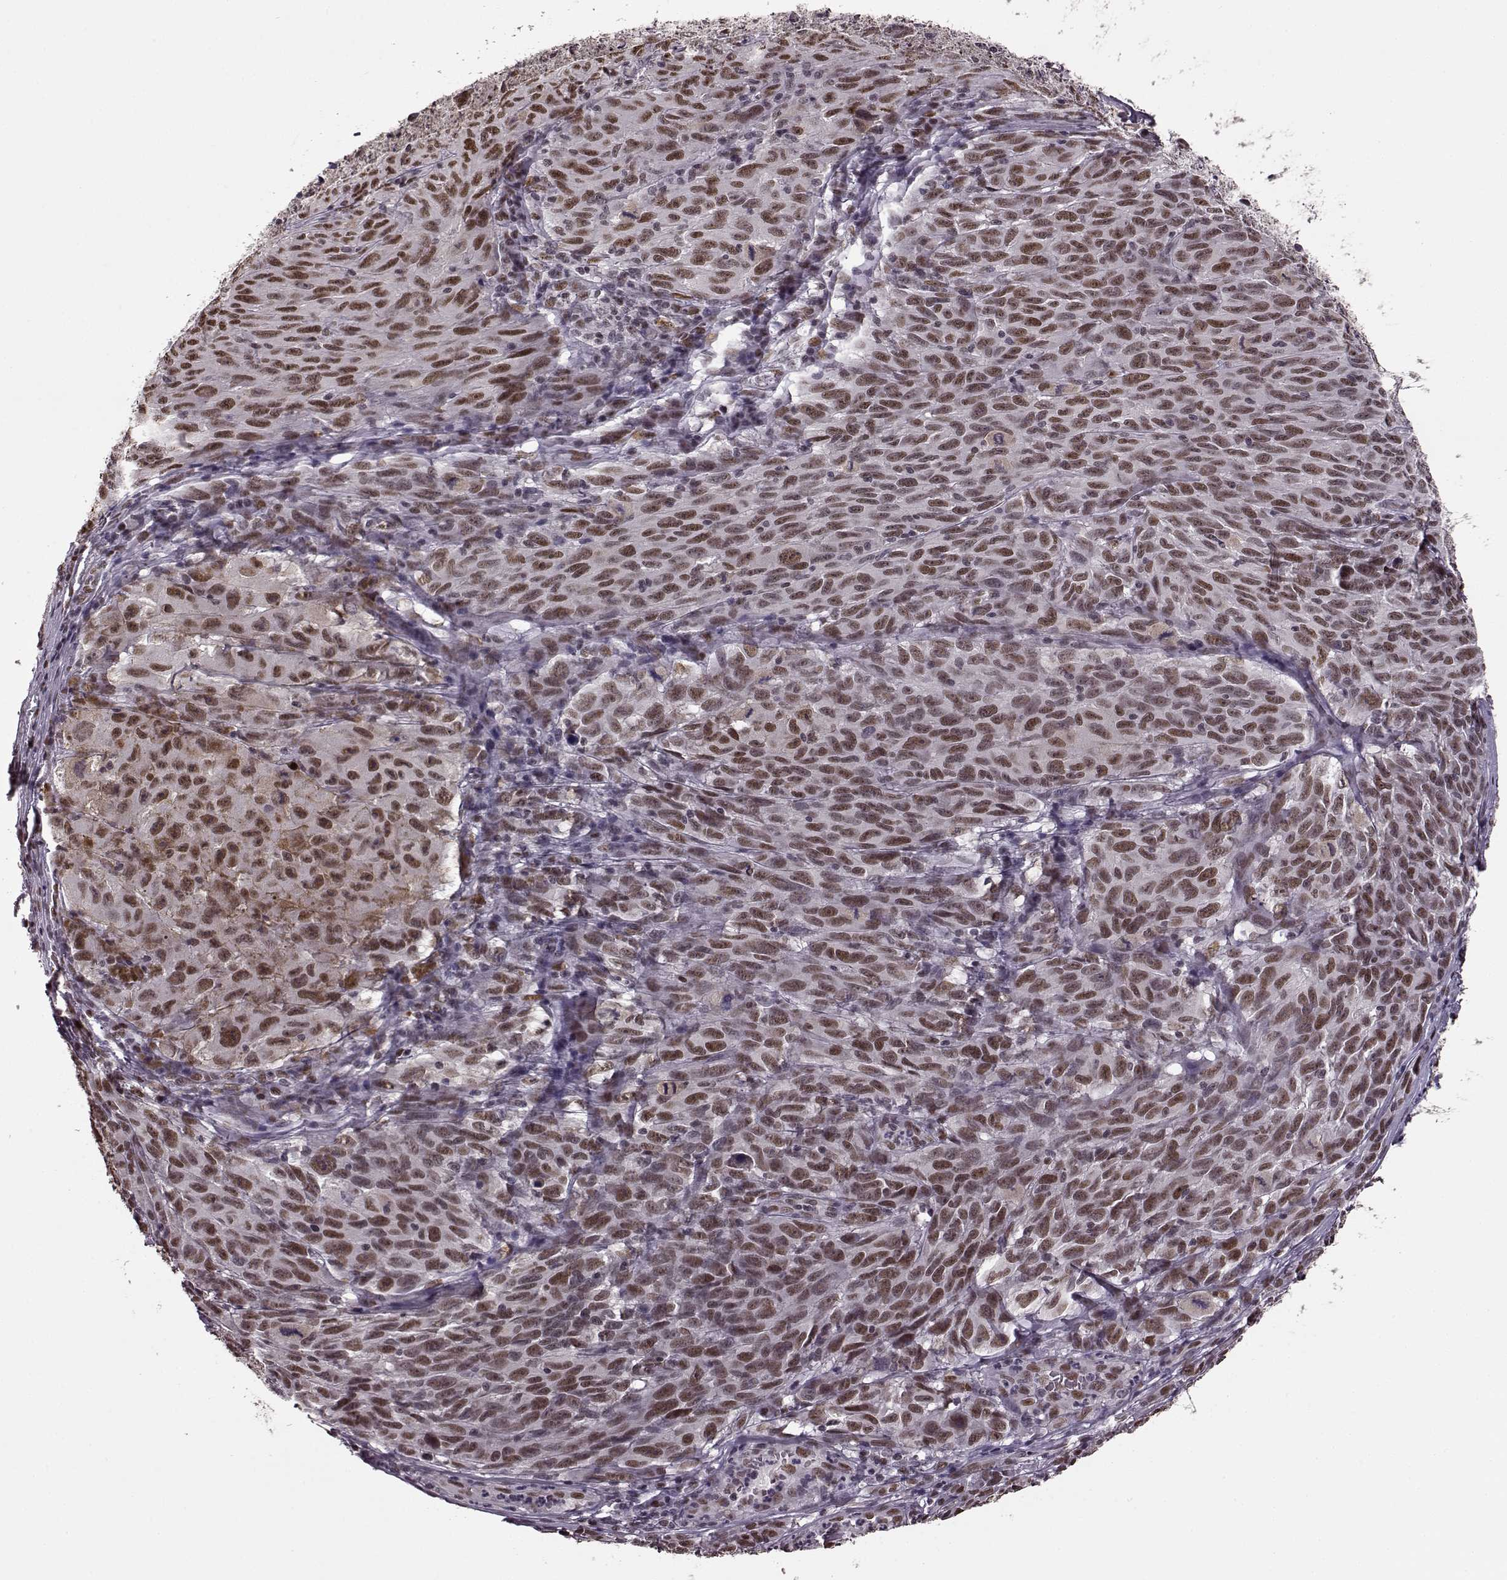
{"staining": {"intensity": "moderate", "quantity": ">75%", "location": "nuclear"}, "tissue": "melanoma", "cell_type": "Tumor cells", "image_type": "cancer", "snomed": [{"axis": "morphology", "description": "Malignant melanoma, NOS"}, {"axis": "topography", "description": "Vulva, labia, clitoris and Bartholin´s gland, NO"}], "caption": "A medium amount of moderate nuclear positivity is seen in about >75% of tumor cells in melanoma tissue.", "gene": "FTO", "patient": {"sex": "female", "age": 75}}